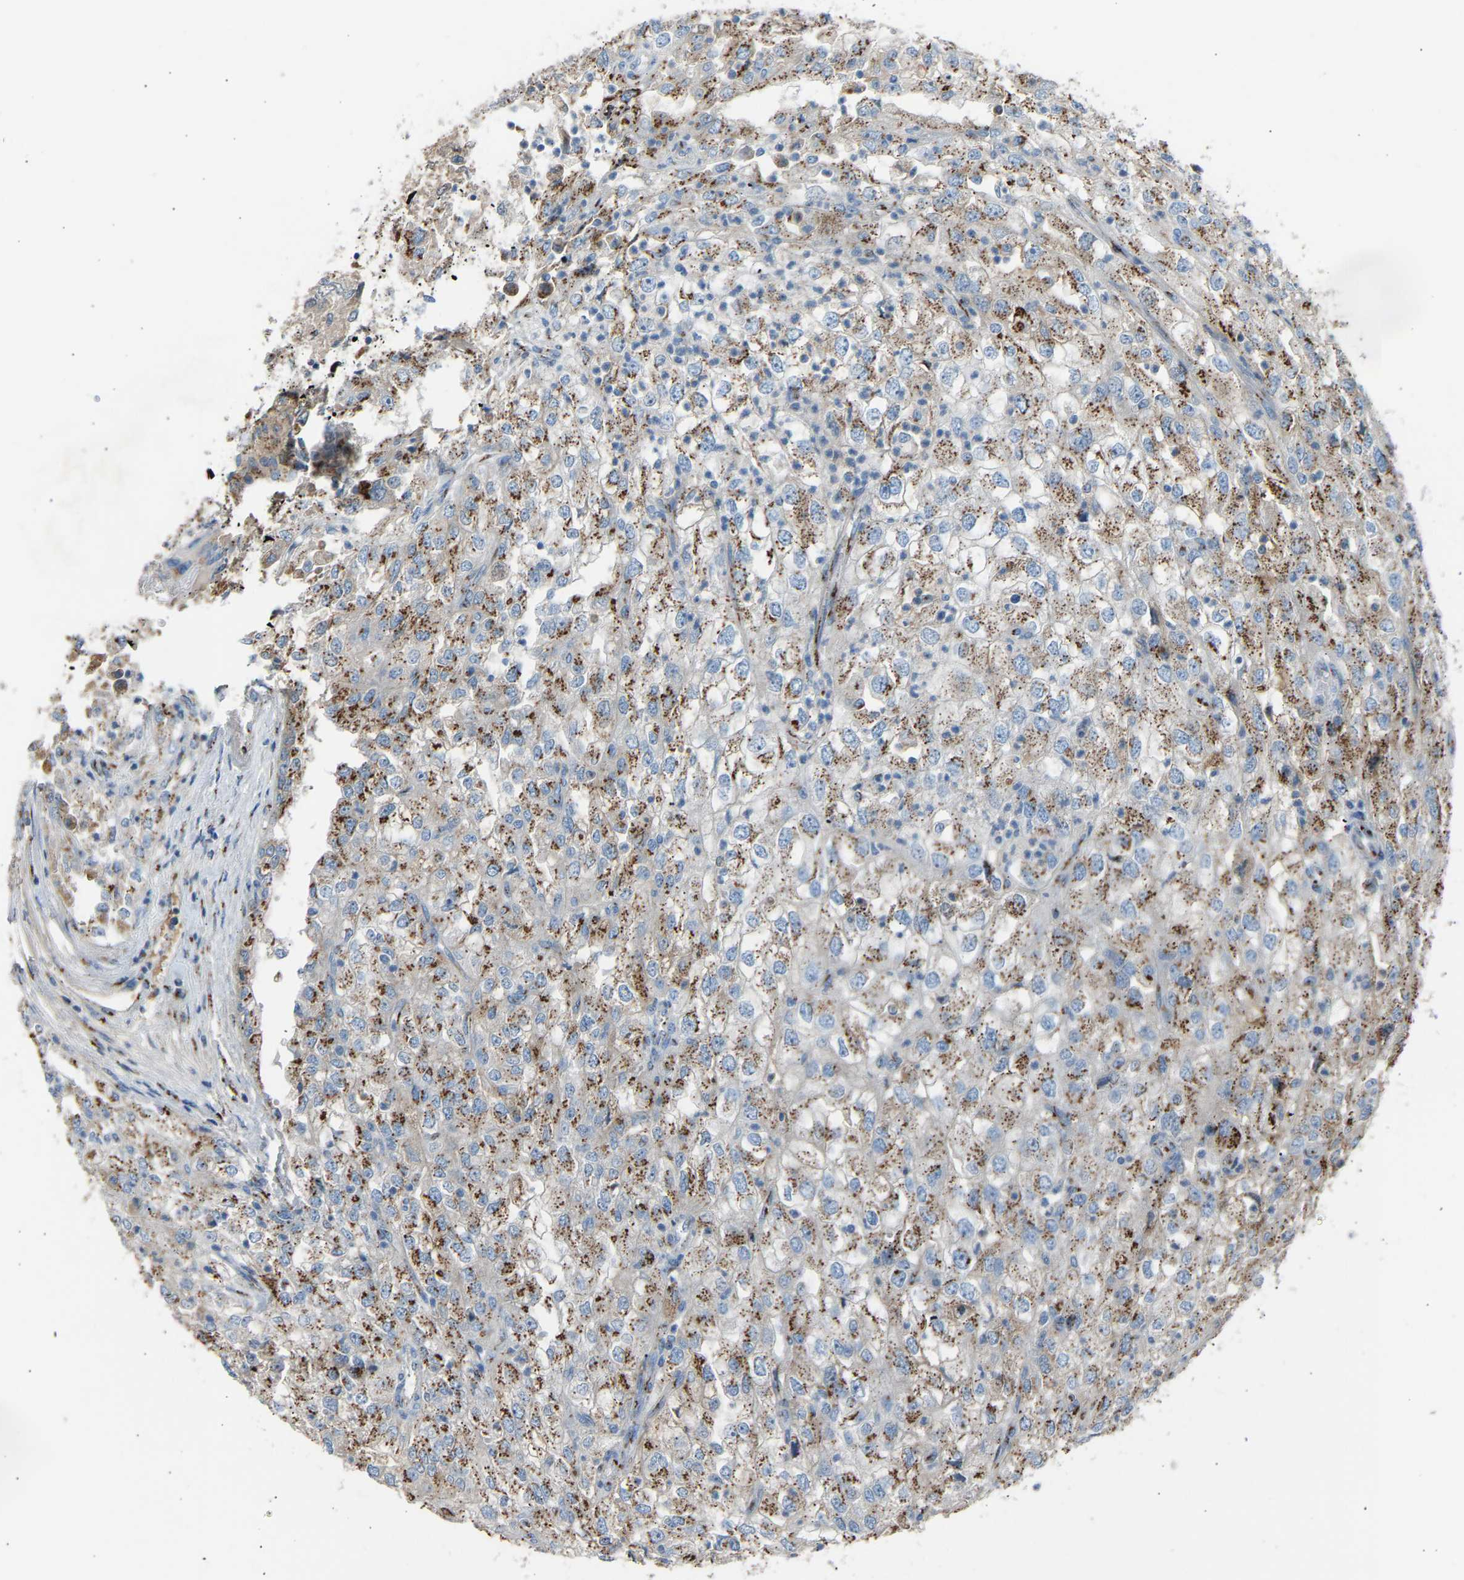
{"staining": {"intensity": "moderate", "quantity": ">75%", "location": "cytoplasmic/membranous"}, "tissue": "renal cancer", "cell_type": "Tumor cells", "image_type": "cancer", "snomed": [{"axis": "morphology", "description": "Adenocarcinoma, NOS"}, {"axis": "topography", "description": "Kidney"}], "caption": "Immunohistochemical staining of adenocarcinoma (renal) exhibits moderate cytoplasmic/membranous protein positivity in about >75% of tumor cells.", "gene": "CYREN", "patient": {"sex": "female", "age": 54}}